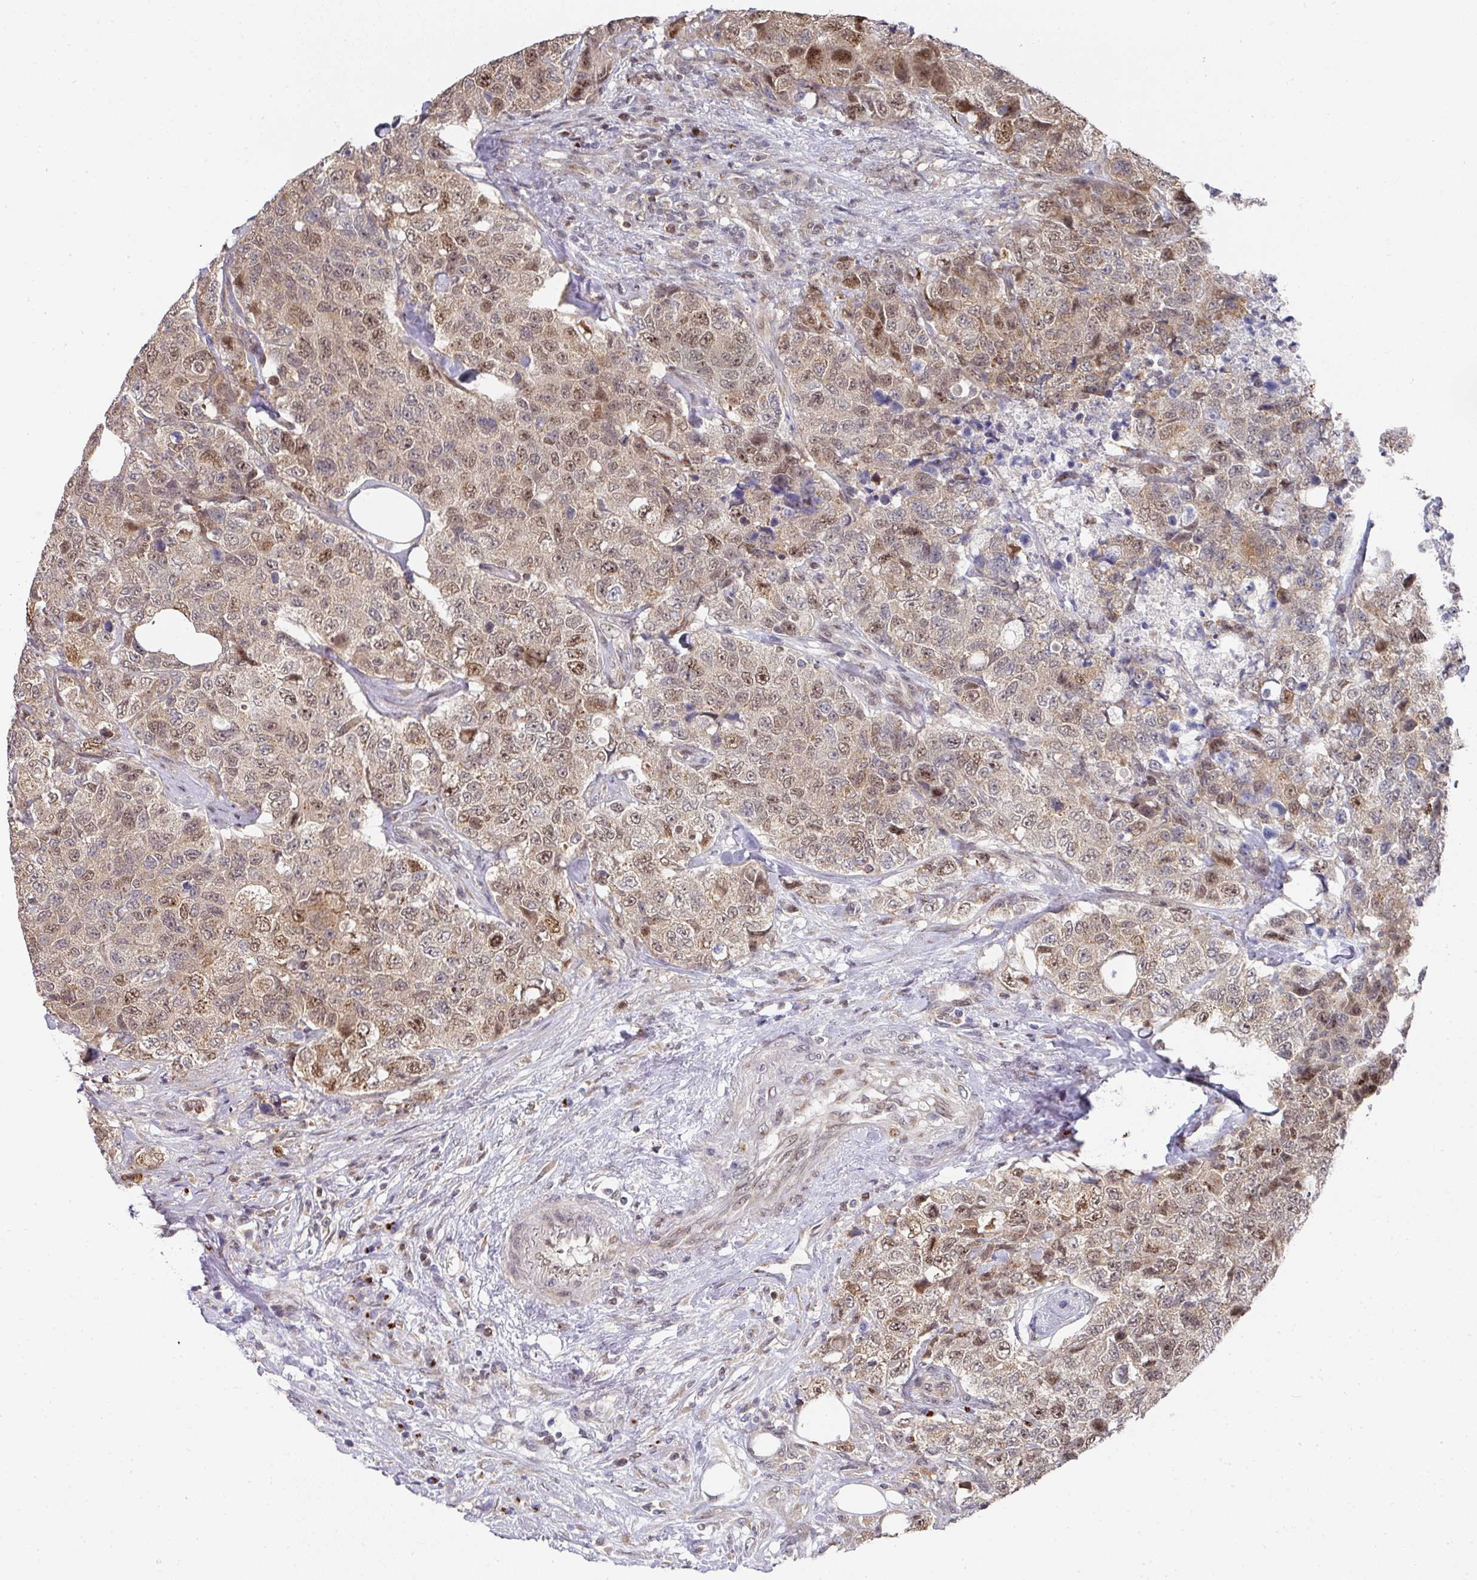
{"staining": {"intensity": "moderate", "quantity": "25%-75%", "location": "cytoplasmic/membranous,nuclear"}, "tissue": "urothelial cancer", "cell_type": "Tumor cells", "image_type": "cancer", "snomed": [{"axis": "morphology", "description": "Urothelial carcinoma, High grade"}, {"axis": "topography", "description": "Urinary bladder"}], "caption": "Immunohistochemical staining of urothelial cancer shows medium levels of moderate cytoplasmic/membranous and nuclear expression in approximately 25%-75% of tumor cells. The staining was performed using DAB to visualize the protein expression in brown, while the nuclei were stained in blue with hematoxylin (Magnification: 20x).", "gene": "C18orf25", "patient": {"sex": "female", "age": 78}}